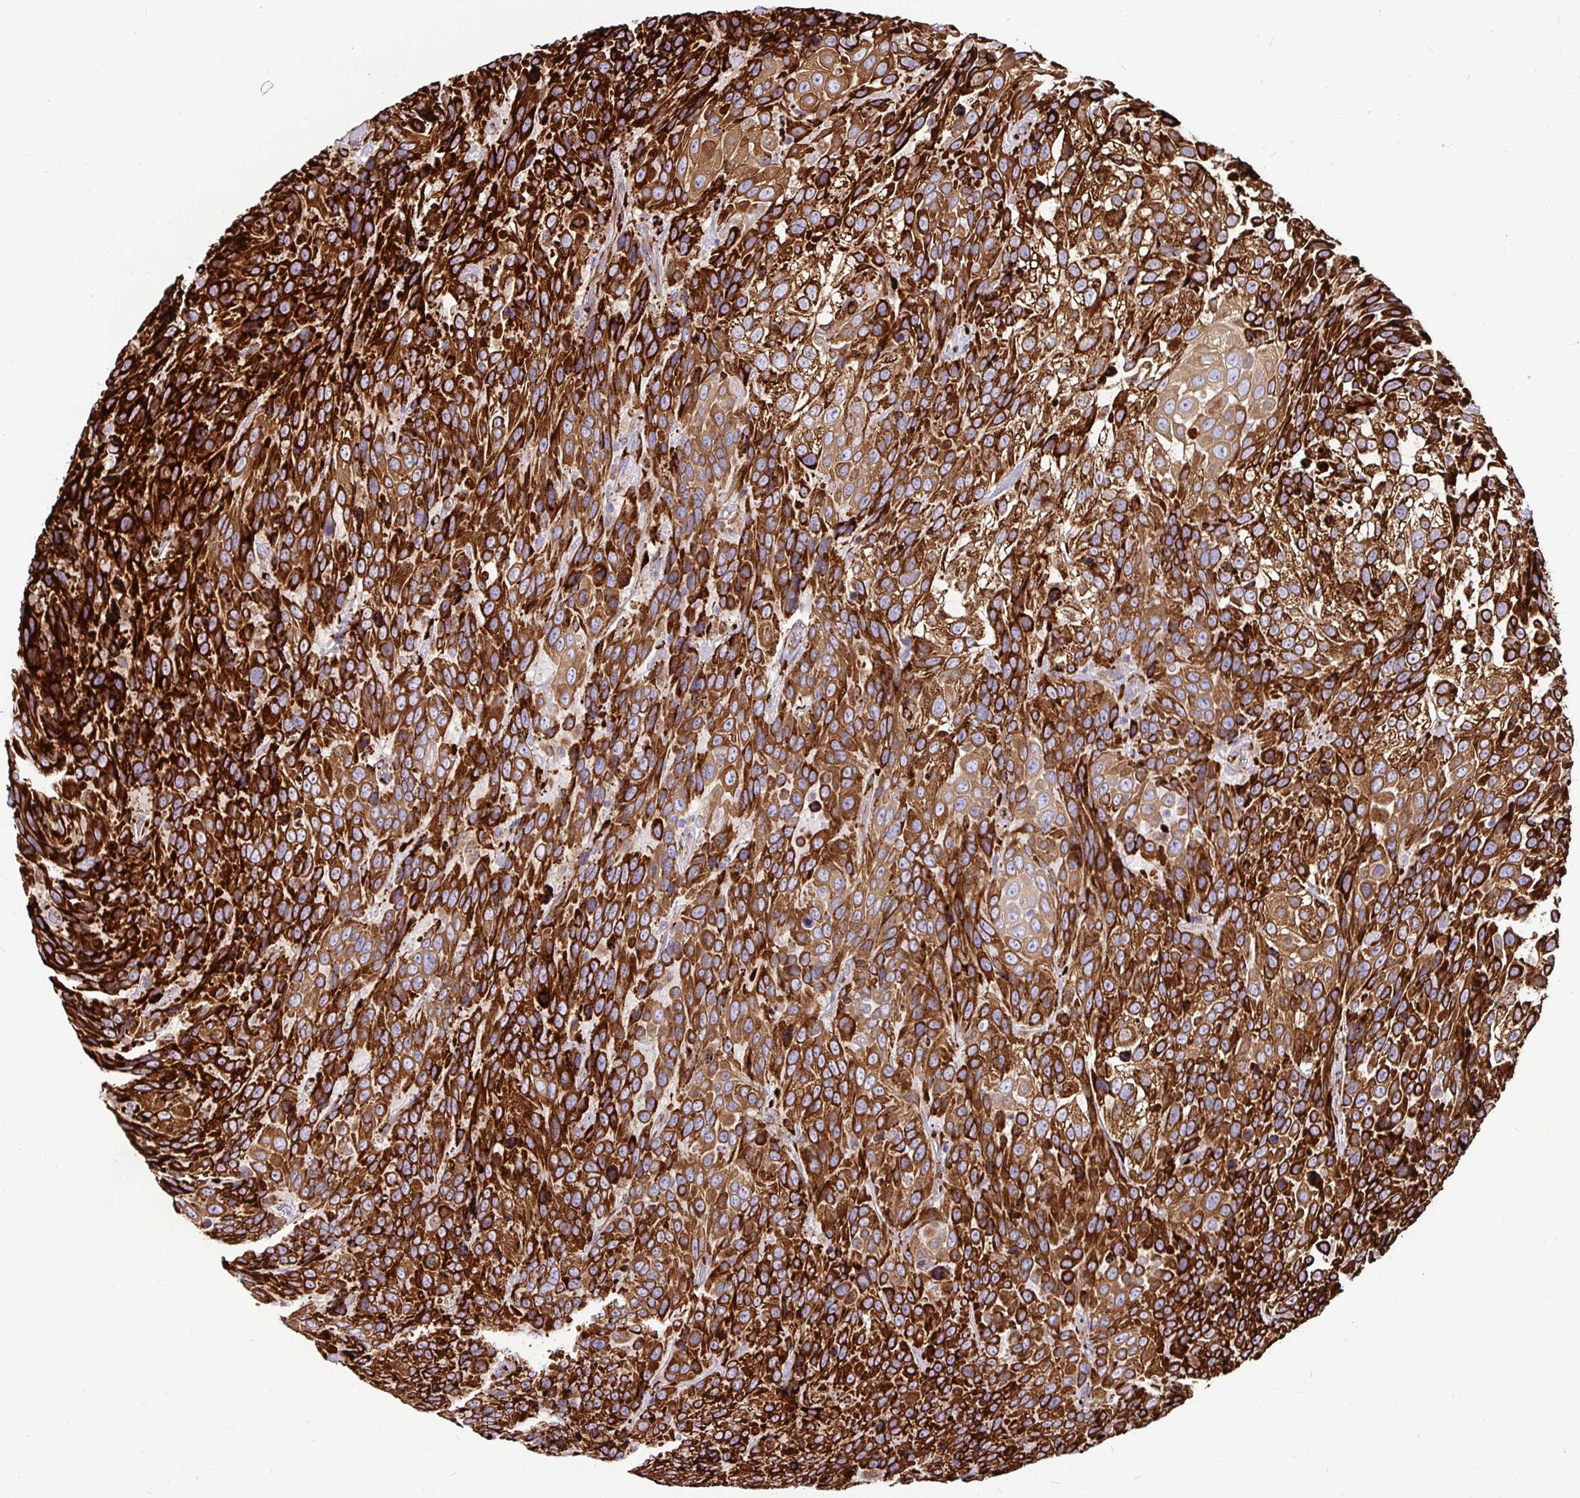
{"staining": {"intensity": "strong", "quantity": ">75%", "location": "cytoplasmic/membranous"}, "tissue": "urothelial cancer", "cell_type": "Tumor cells", "image_type": "cancer", "snomed": [{"axis": "morphology", "description": "Urothelial carcinoma, High grade"}, {"axis": "topography", "description": "Urinary bladder"}], "caption": "A high amount of strong cytoplasmic/membranous expression is appreciated in about >75% of tumor cells in urothelial cancer tissue.", "gene": "P4HA2", "patient": {"sex": "female", "age": 70}}